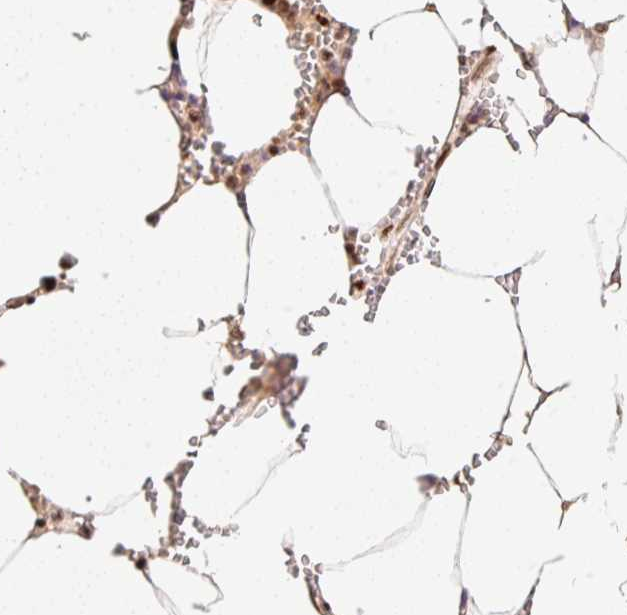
{"staining": {"intensity": "strong", "quantity": "<25%", "location": "nuclear"}, "tissue": "bone marrow", "cell_type": "Hematopoietic cells", "image_type": "normal", "snomed": [{"axis": "morphology", "description": "Normal tissue, NOS"}, {"axis": "topography", "description": "Bone marrow"}], "caption": "An image showing strong nuclear staining in about <25% of hematopoietic cells in benign bone marrow, as visualized by brown immunohistochemical staining.", "gene": "GPR139", "patient": {"sex": "male", "age": 64}}